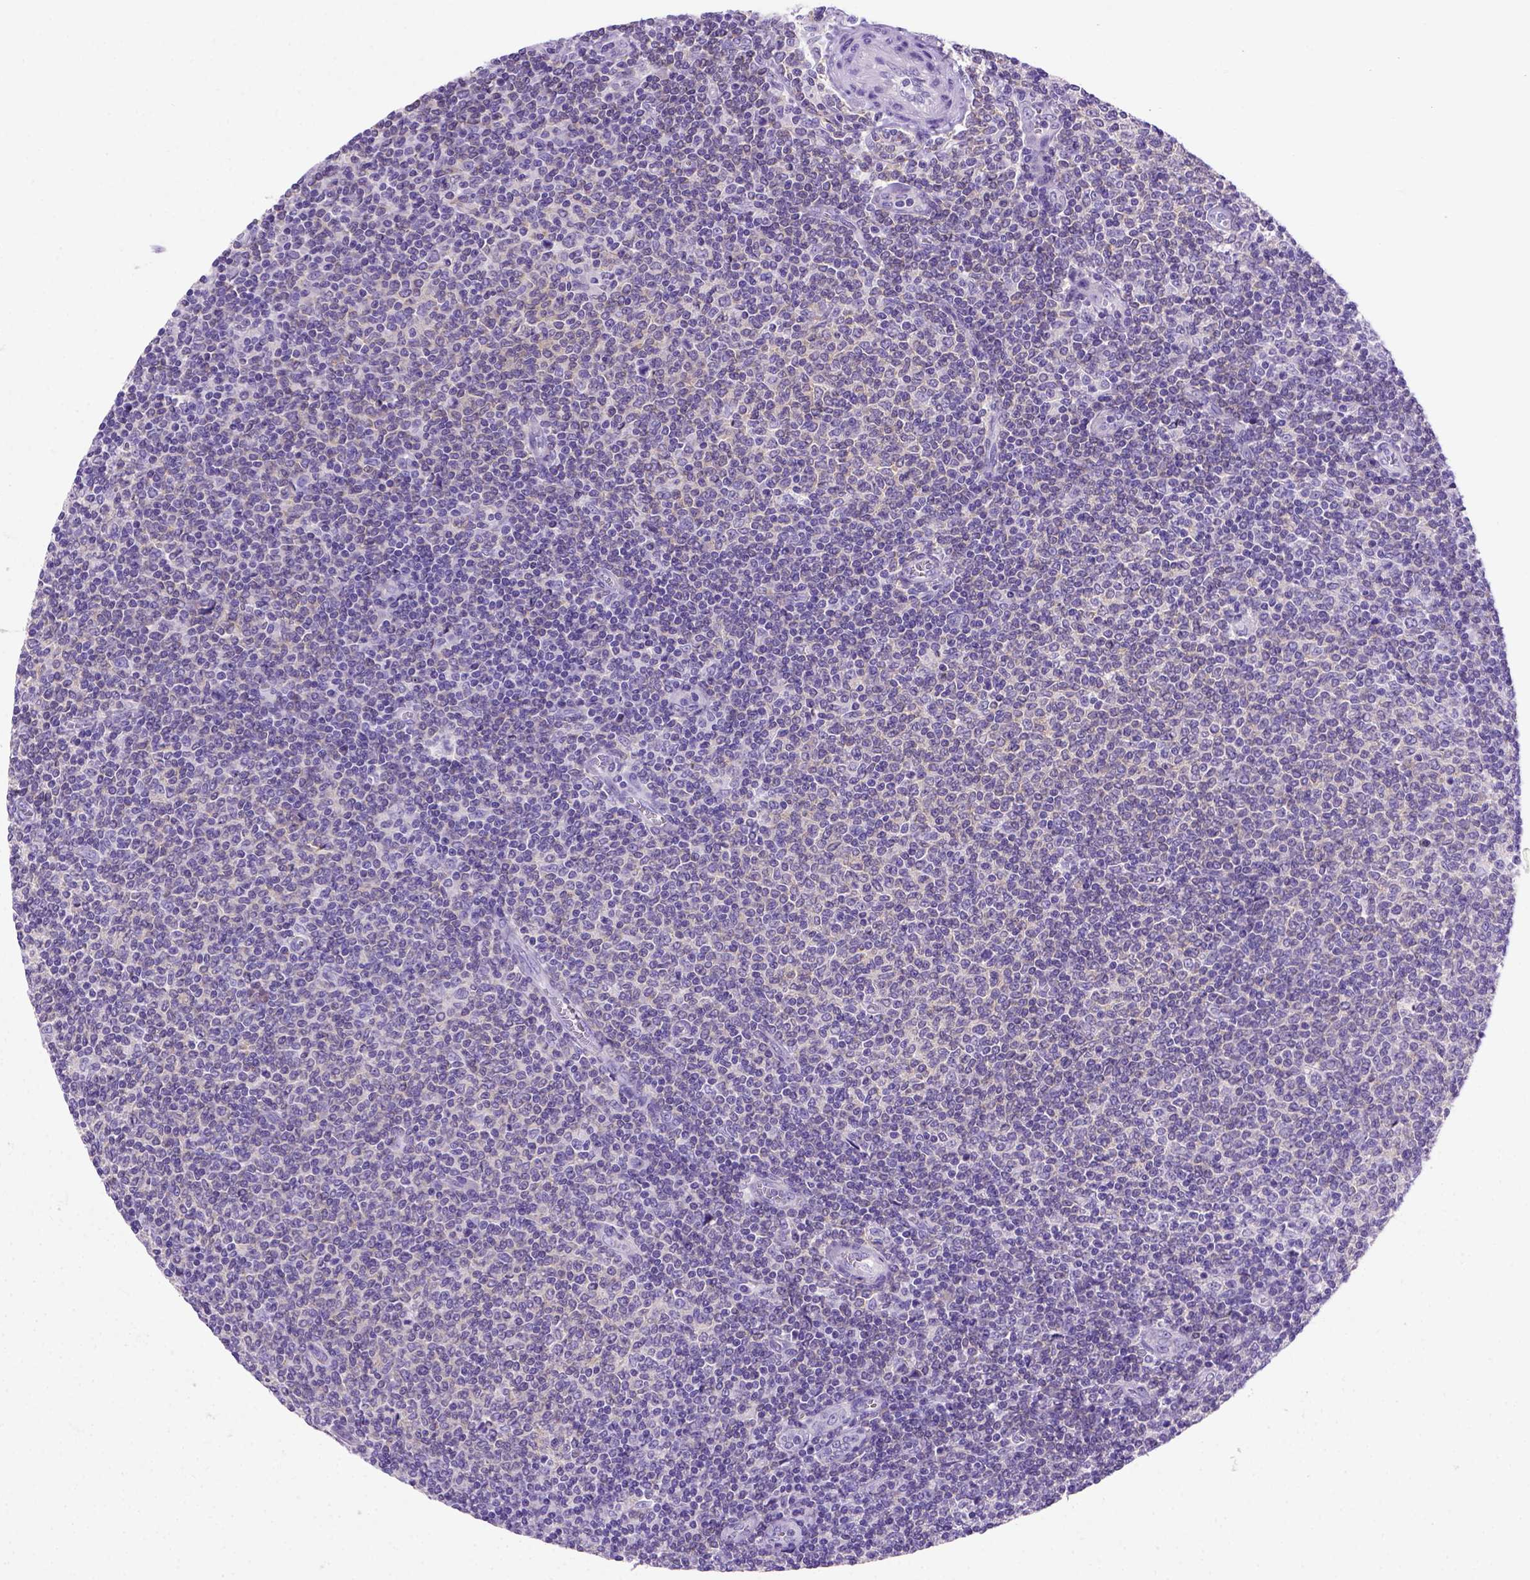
{"staining": {"intensity": "weak", "quantity": "25%-75%", "location": "cytoplasmic/membranous"}, "tissue": "lymphoma", "cell_type": "Tumor cells", "image_type": "cancer", "snomed": [{"axis": "morphology", "description": "Malignant lymphoma, non-Hodgkin's type, Low grade"}, {"axis": "topography", "description": "Lymph node"}], "caption": "Protein expression by immunohistochemistry shows weak cytoplasmic/membranous staining in approximately 25%-75% of tumor cells in lymphoma.", "gene": "FOXI1", "patient": {"sex": "male", "age": 52}}